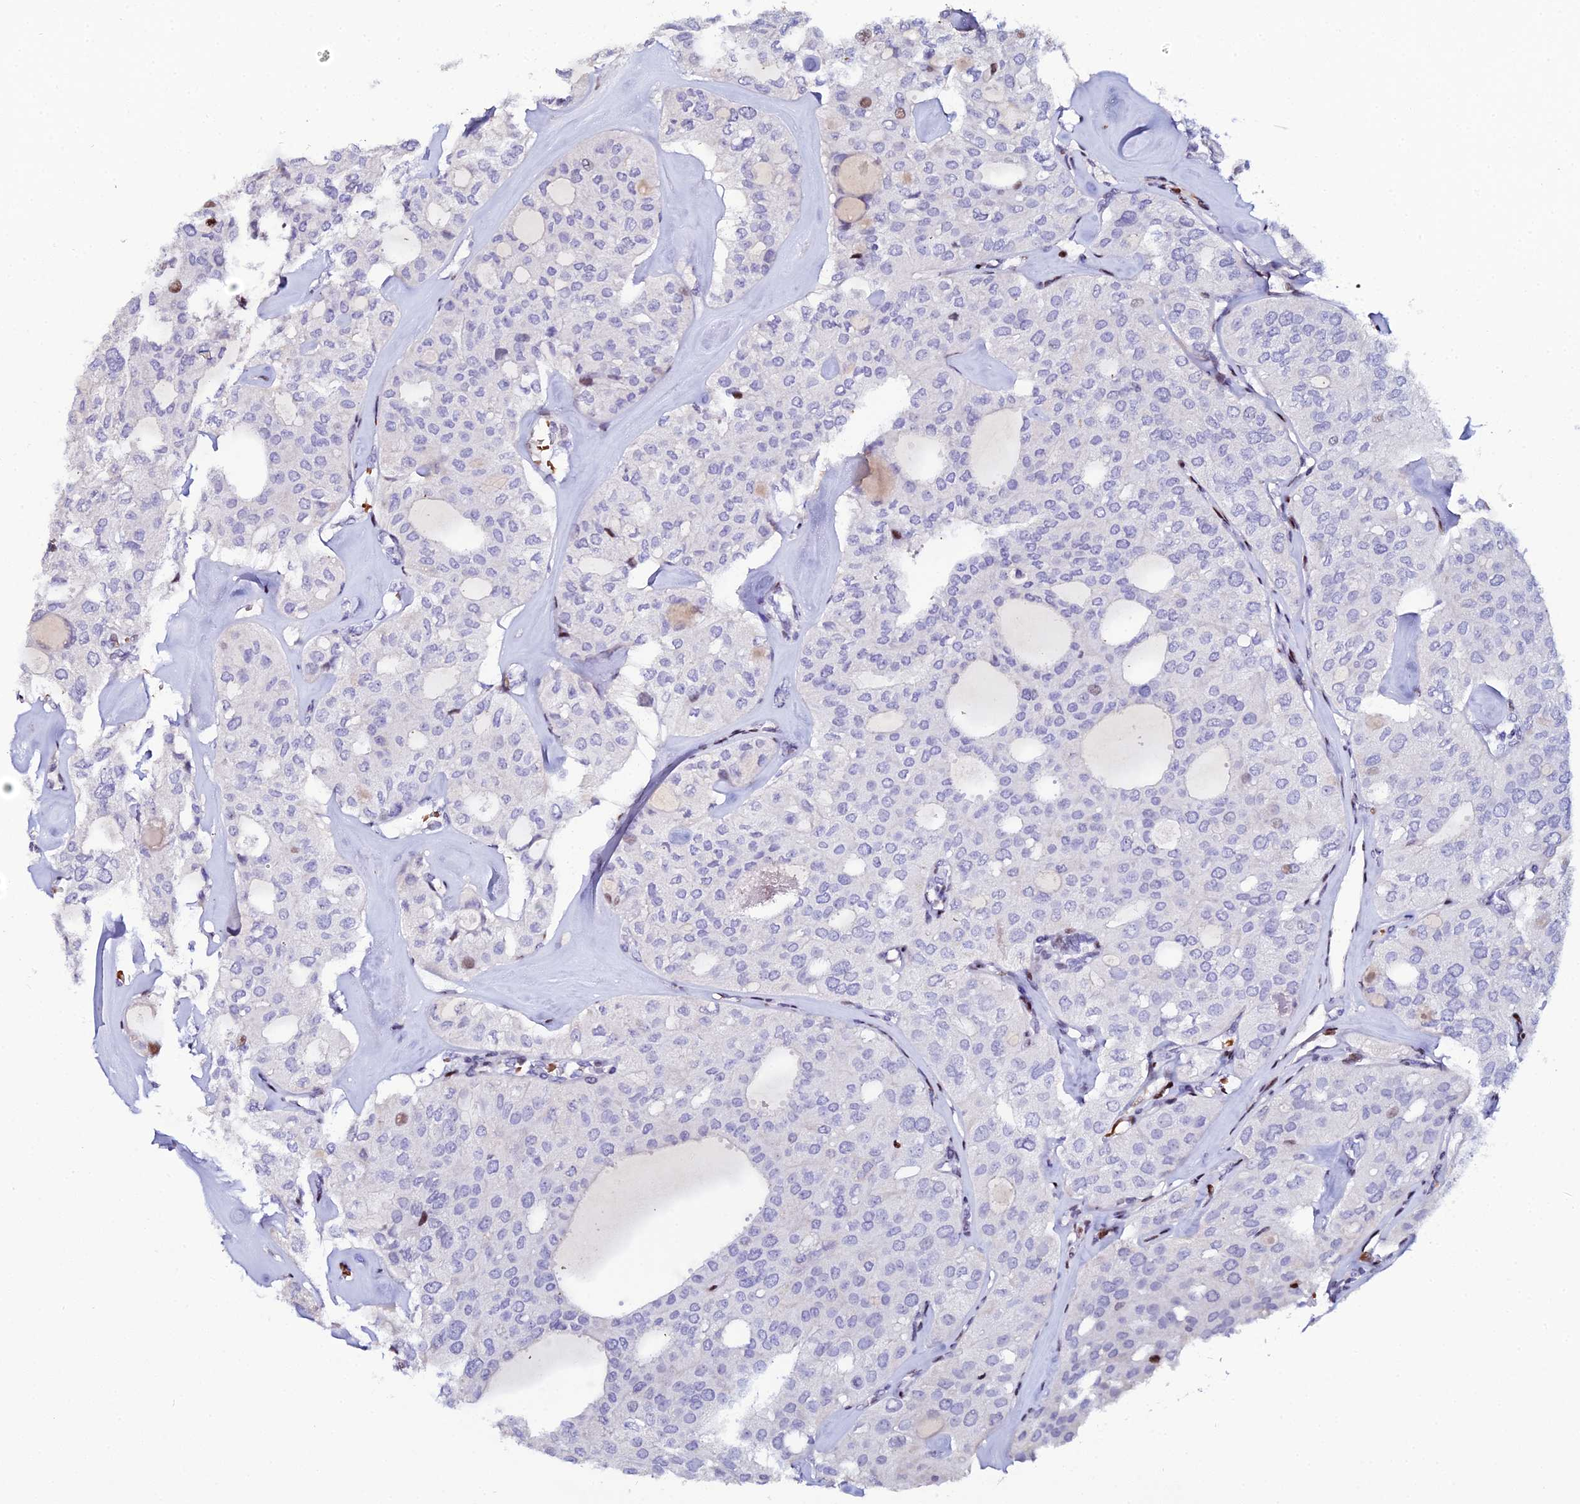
{"staining": {"intensity": "moderate", "quantity": "<25%", "location": "nuclear"}, "tissue": "thyroid cancer", "cell_type": "Tumor cells", "image_type": "cancer", "snomed": [{"axis": "morphology", "description": "Follicular adenoma carcinoma, NOS"}, {"axis": "topography", "description": "Thyroid gland"}], "caption": "A histopathology image of human thyroid follicular adenoma carcinoma stained for a protein displays moderate nuclear brown staining in tumor cells.", "gene": "MYNN", "patient": {"sex": "male", "age": 75}}